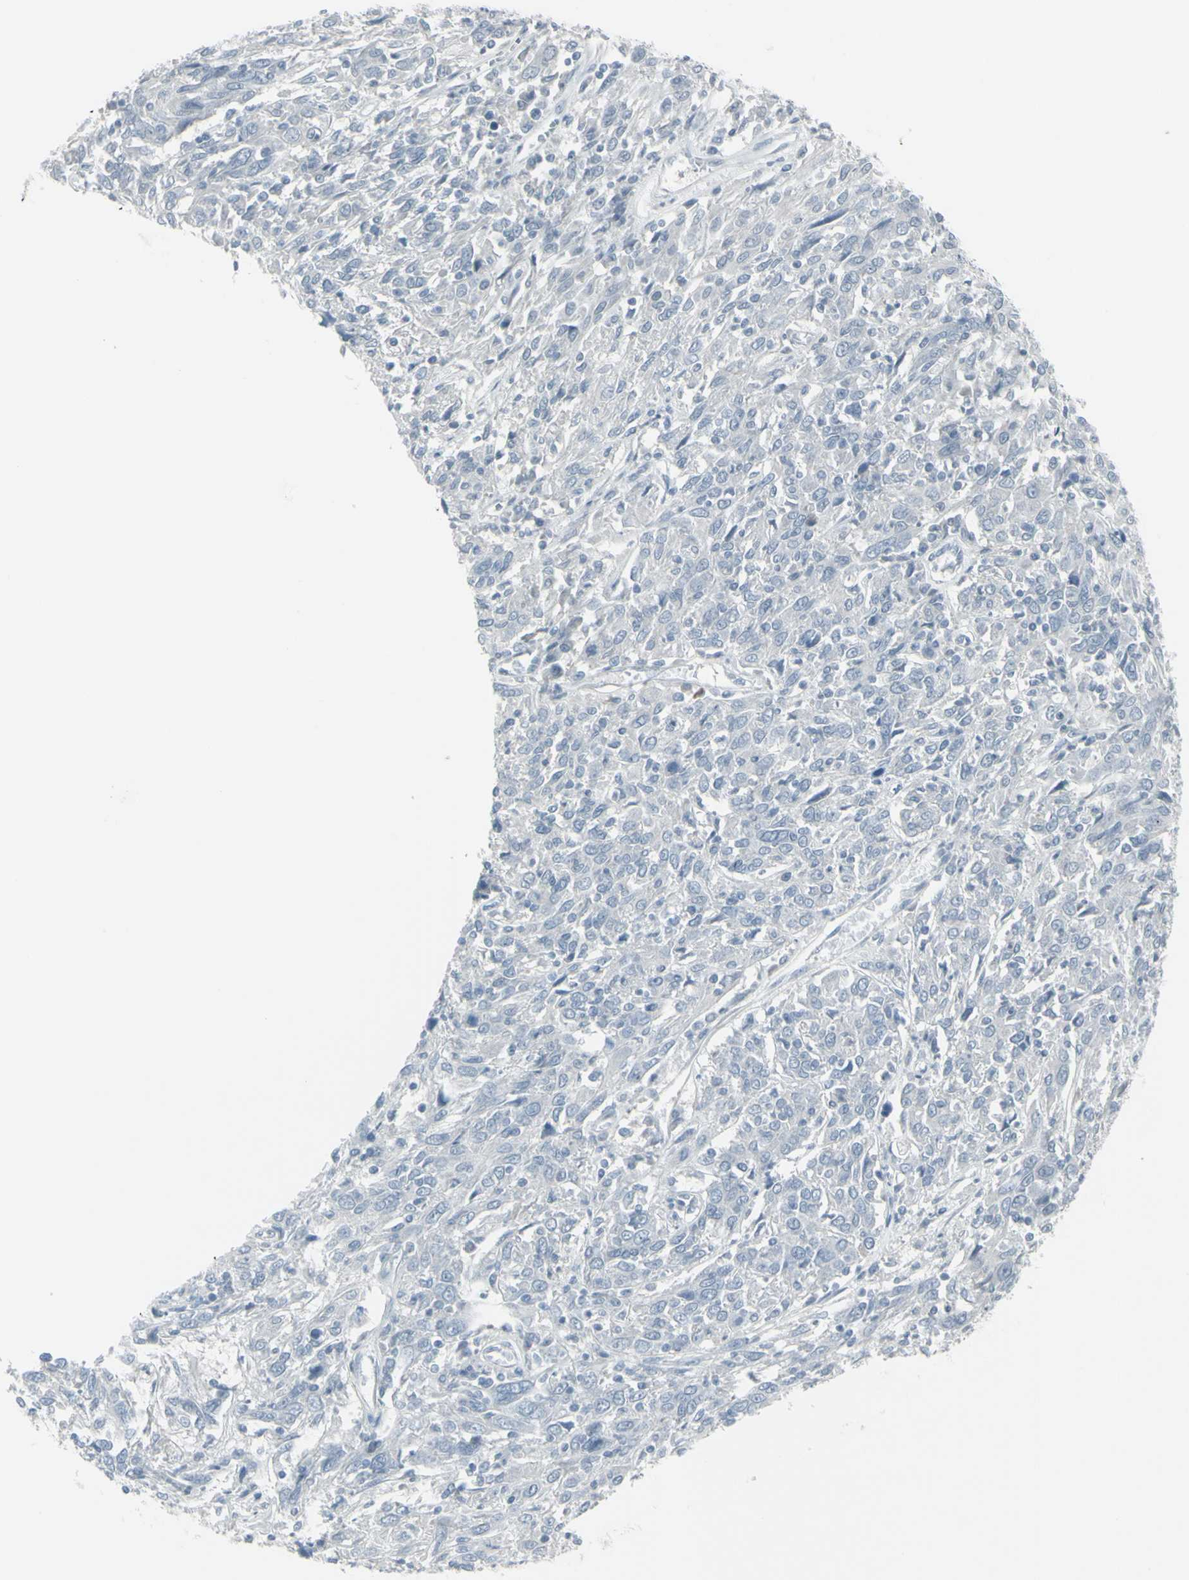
{"staining": {"intensity": "negative", "quantity": "none", "location": "none"}, "tissue": "cervical cancer", "cell_type": "Tumor cells", "image_type": "cancer", "snomed": [{"axis": "morphology", "description": "Squamous cell carcinoma, NOS"}, {"axis": "topography", "description": "Cervix"}], "caption": "Photomicrograph shows no protein expression in tumor cells of cervical cancer tissue.", "gene": "RAB3A", "patient": {"sex": "female", "age": 46}}